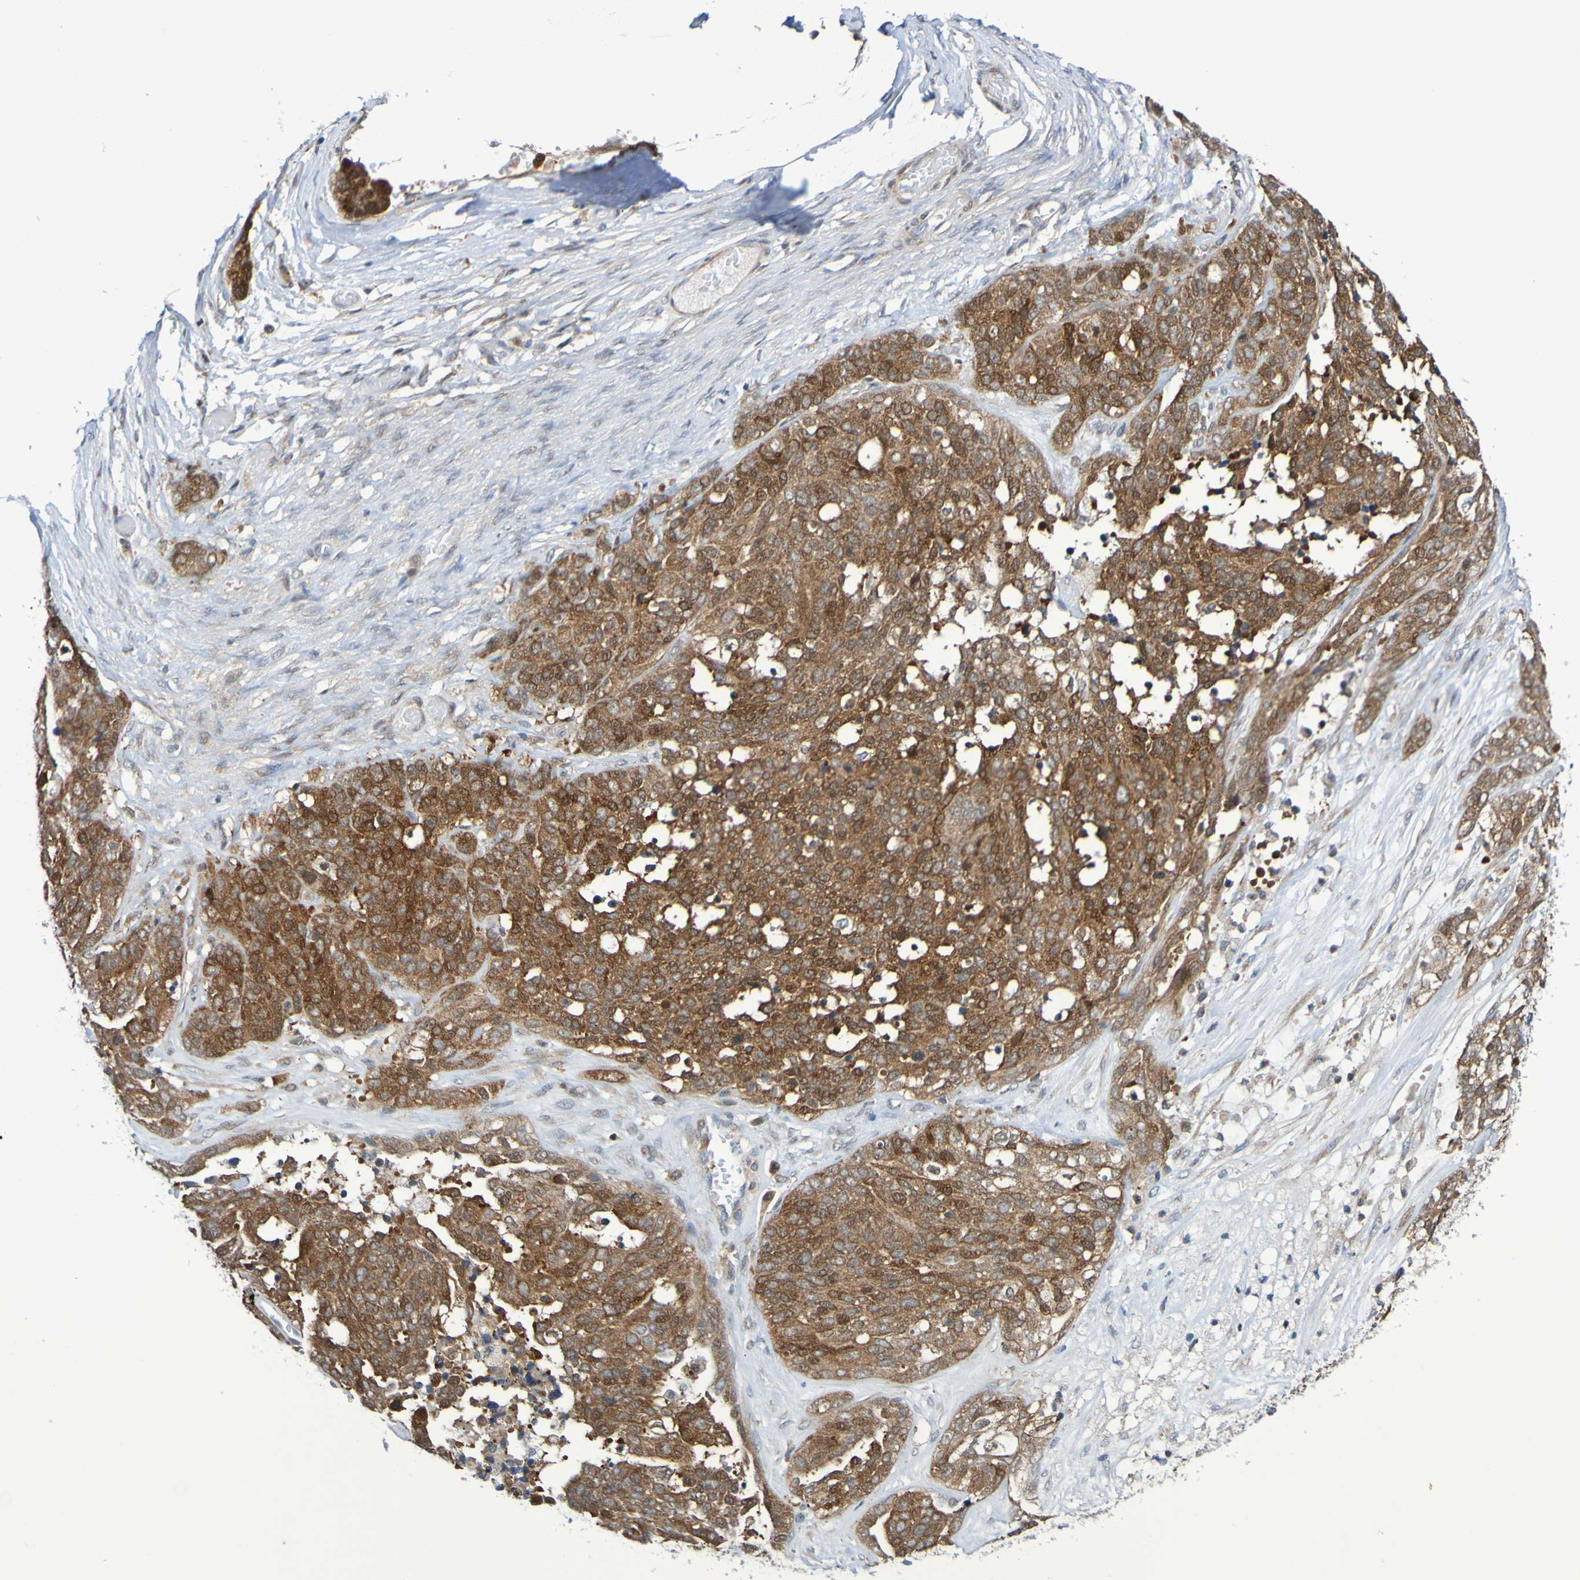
{"staining": {"intensity": "moderate", "quantity": ">75%", "location": "cytoplasmic/membranous"}, "tissue": "ovarian cancer", "cell_type": "Tumor cells", "image_type": "cancer", "snomed": [{"axis": "morphology", "description": "Cystadenocarcinoma, serous, NOS"}, {"axis": "topography", "description": "Ovary"}], "caption": "Tumor cells reveal moderate cytoplasmic/membranous positivity in approximately >75% of cells in ovarian cancer.", "gene": "ATIC", "patient": {"sex": "female", "age": 44}}